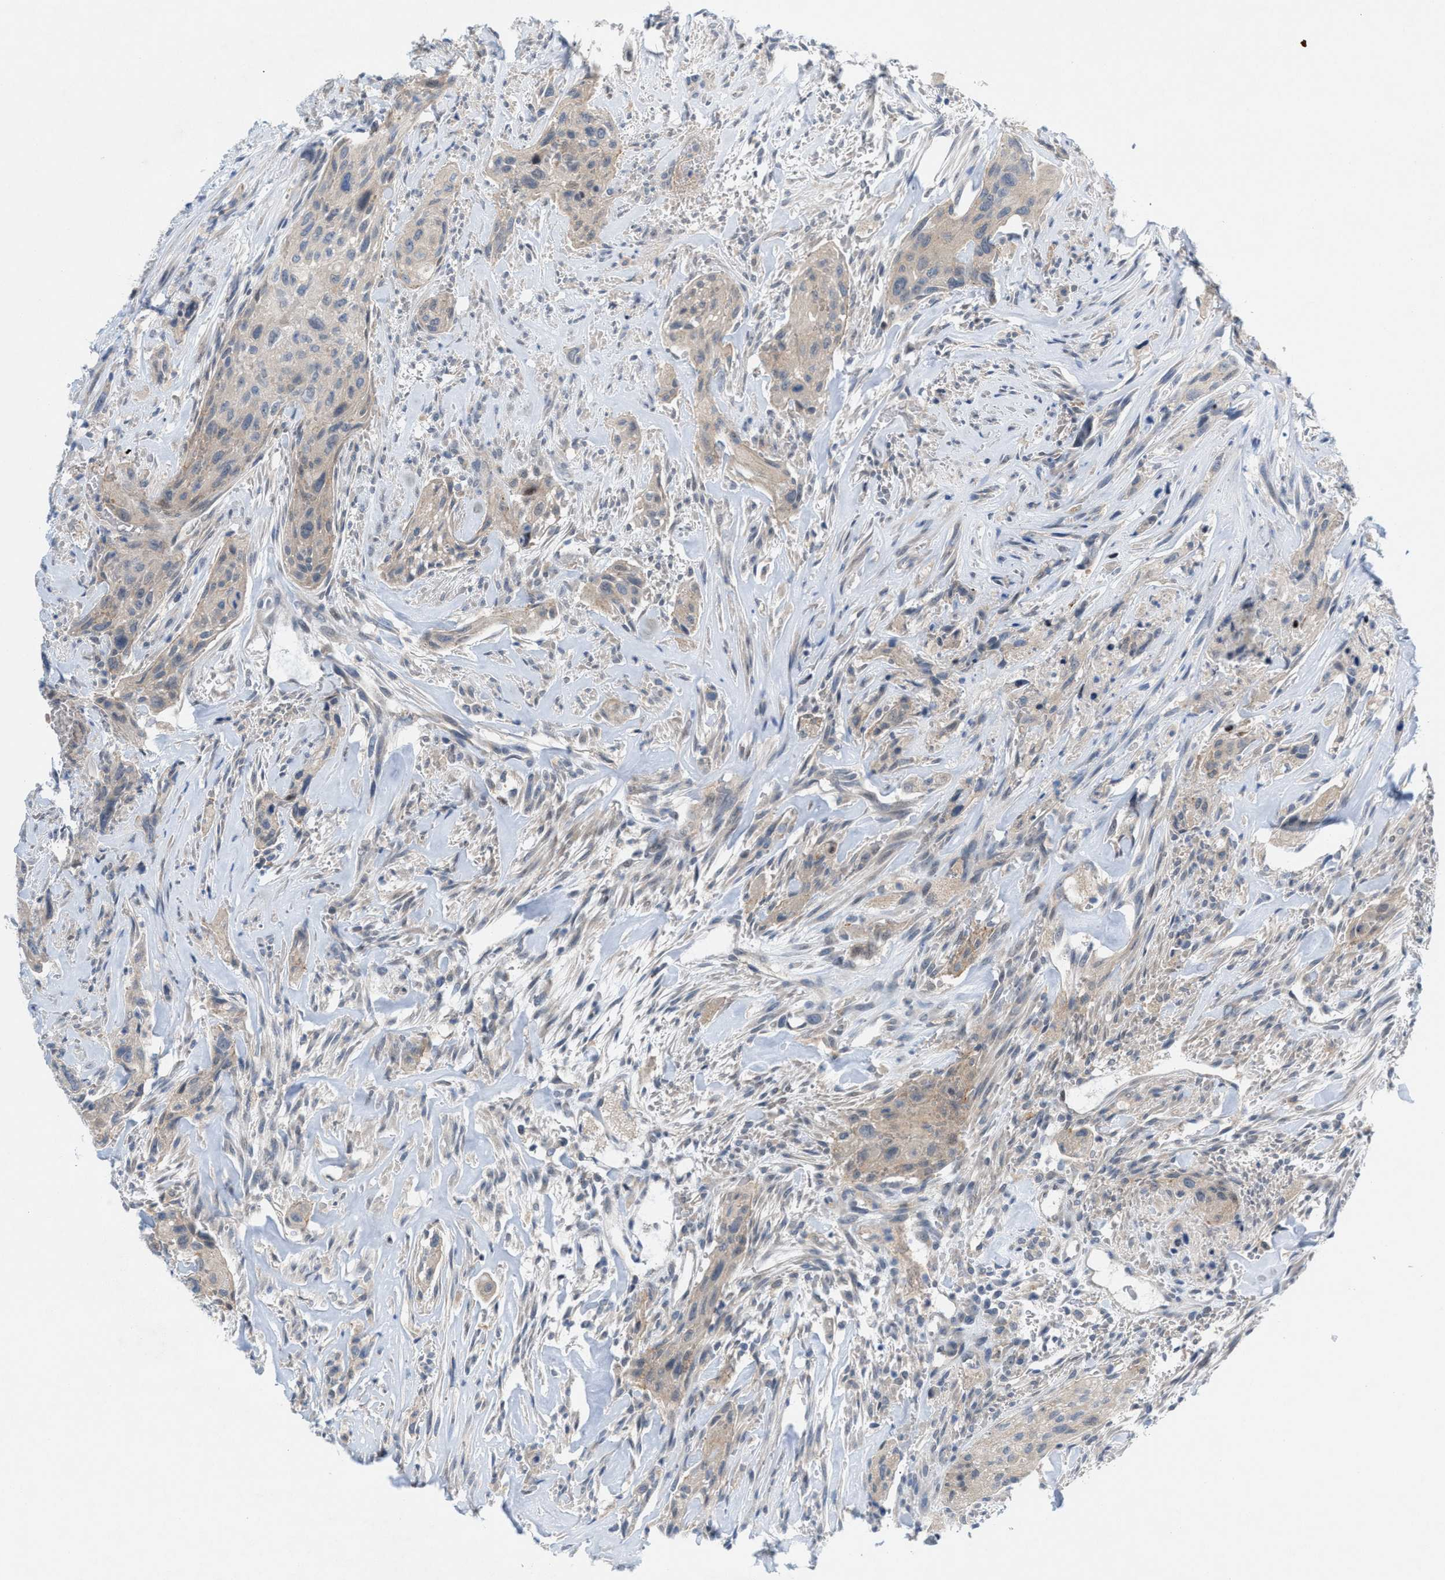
{"staining": {"intensity": "weak", "quantity": "25%-75%", "location": "cytoplasmic/membranous"}, "tissue": "urothelial cancer", "cell_type": "Tumor cells", "image_type": "cancer", "snomed": [{"axis": "morphology", "description": "Urothelial carcinoma, Low grade"}, {"axis": "morphology", "description": "Urothelial carcinoma, High grade"}, {"axis": "topography", "description": "Urinary bladder"}], "caption": "An image showing weak cytoplasmic/membranous positivity in about 25%-75% of tumor cells in urothelial cancer, as visualized by brown immunohistochemical staining.", "gene": "WIPI2", "patient": {"sex": "male", "age": 35}}